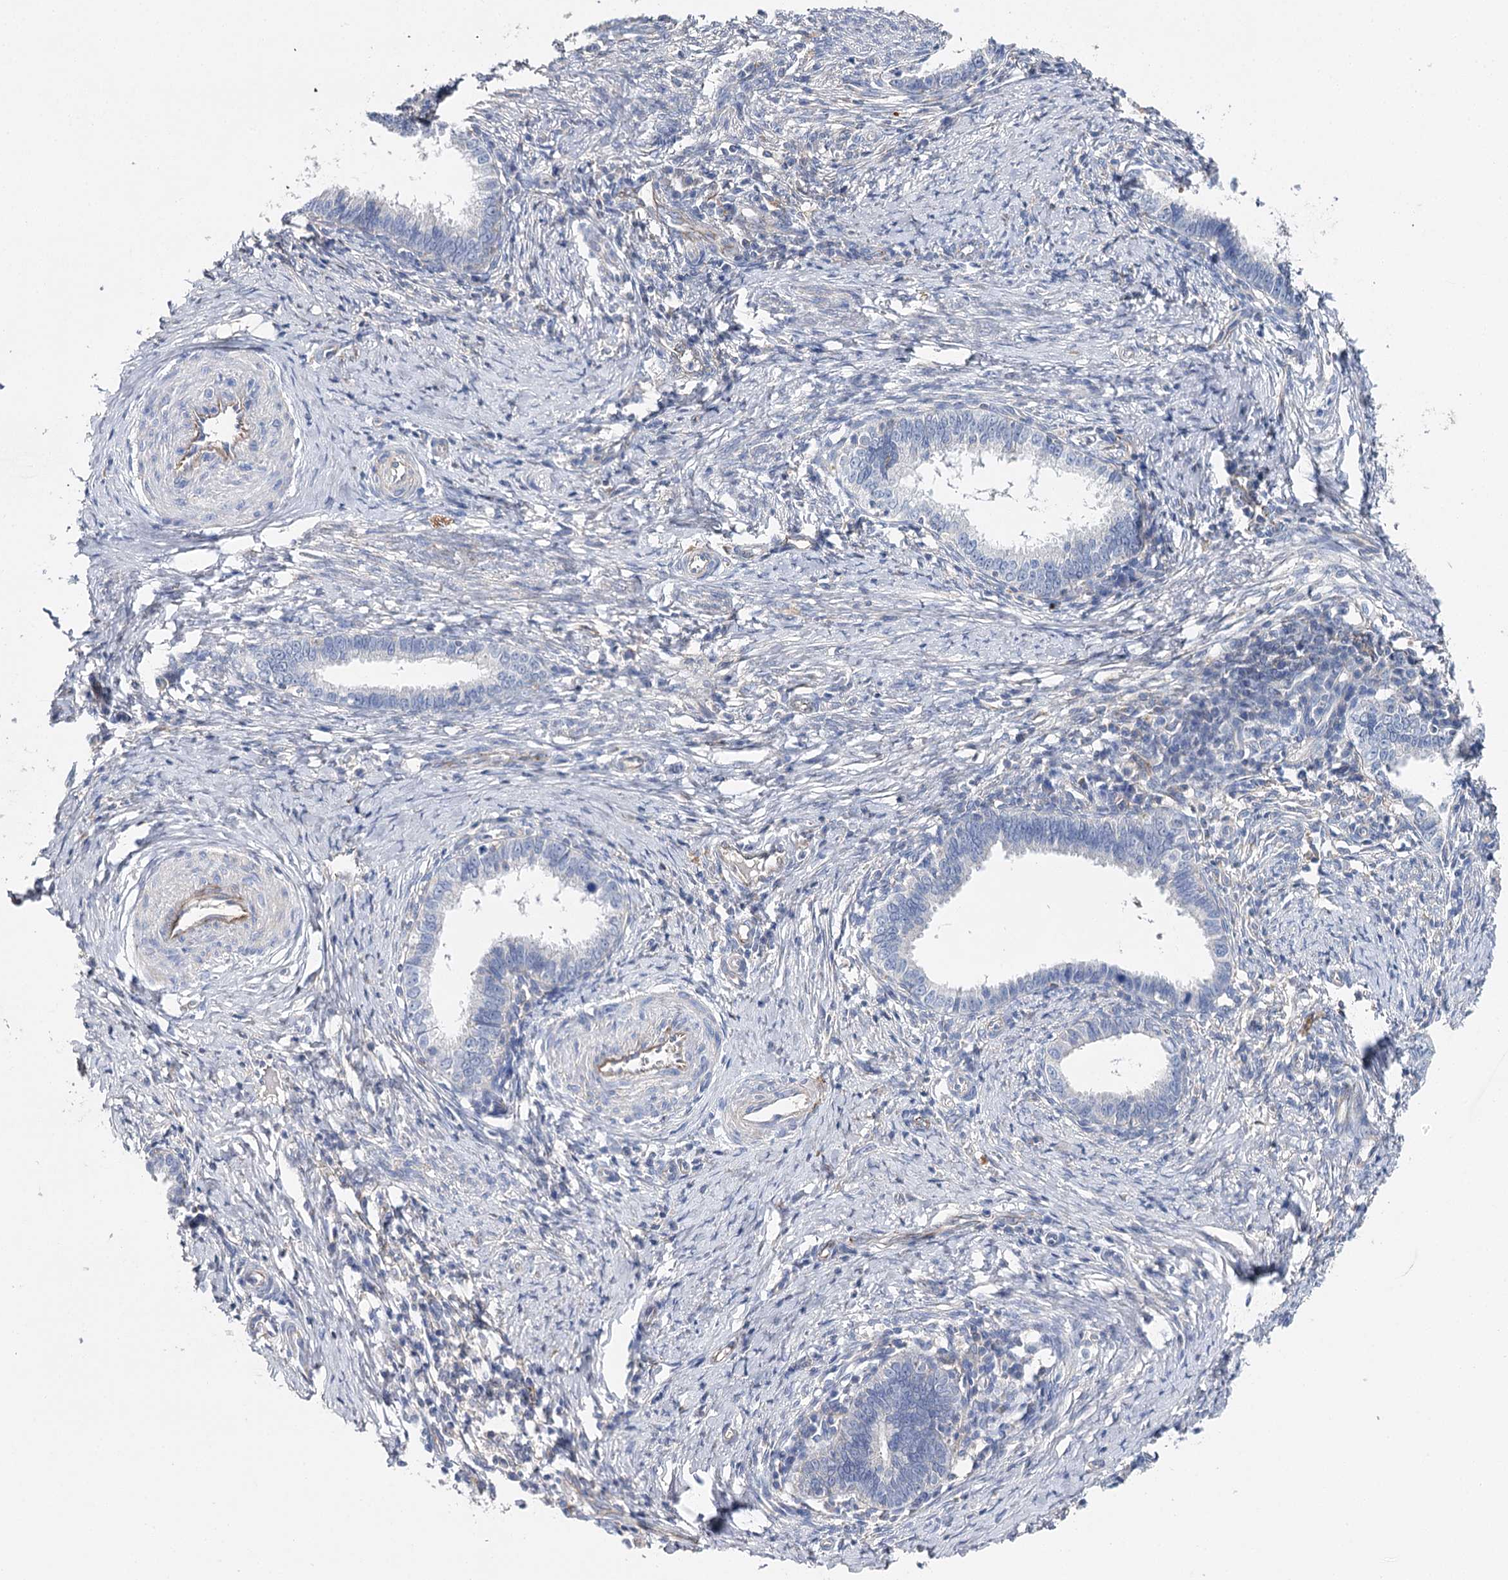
{"staining": {"intensity": "negative", "quantity": "none", "location": "none"}, "tissue": "cervical cancer", "cell_type": "Tumor cells", "image_type": "cancer", "snomed": [{"axis": "morphology", "description": "Adenocarcinoma, NOS"}, {"axis": "topography", "description": "Cervix"}], "caption": "Tumor cells are negative for protein expression in human cervical cancer (adenocarcinoma).", "gene": "EPYC", "patient": {"sex": "female", "age": 36}}